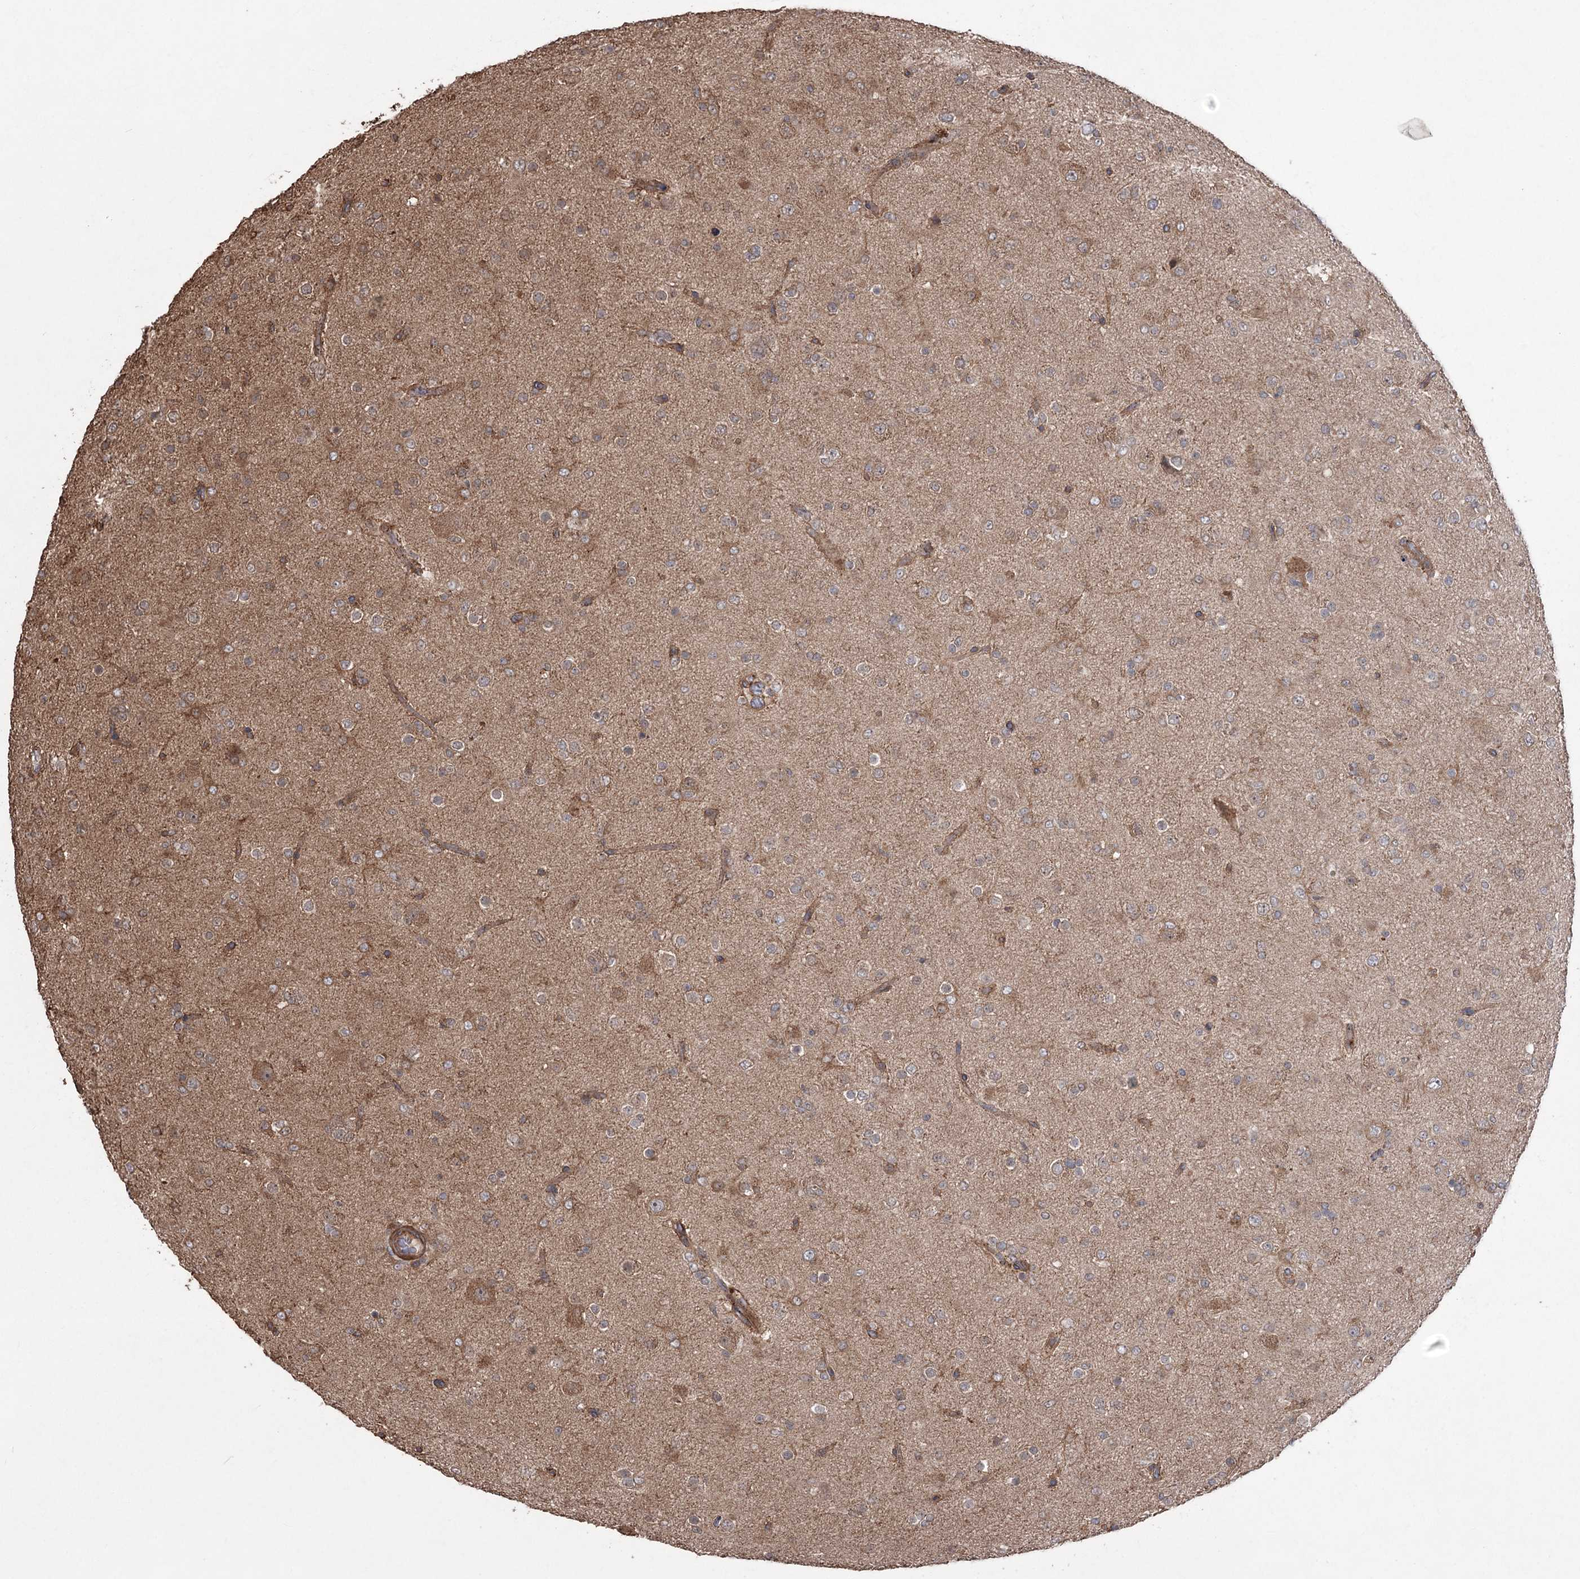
{"staining": {"intensity": "weak", "quantity": "25%-75%", "location": "cytoplasmic/membranous"}, "tissue": "glioma", "cell_type": "Tumor cells", "image_type": "cancer", "snomed": [{"axis": "morphology", "description": "Glioma, malignant, Low grade"}, {"axis": "topography", "description": "Brain"}], "caption": "Malignant glioma (low-grade) stained with a protein marker demonstrates weak staining in tumor cells.", "gene": "LARS2", "patient": {"sex": "male", "age": 65}}